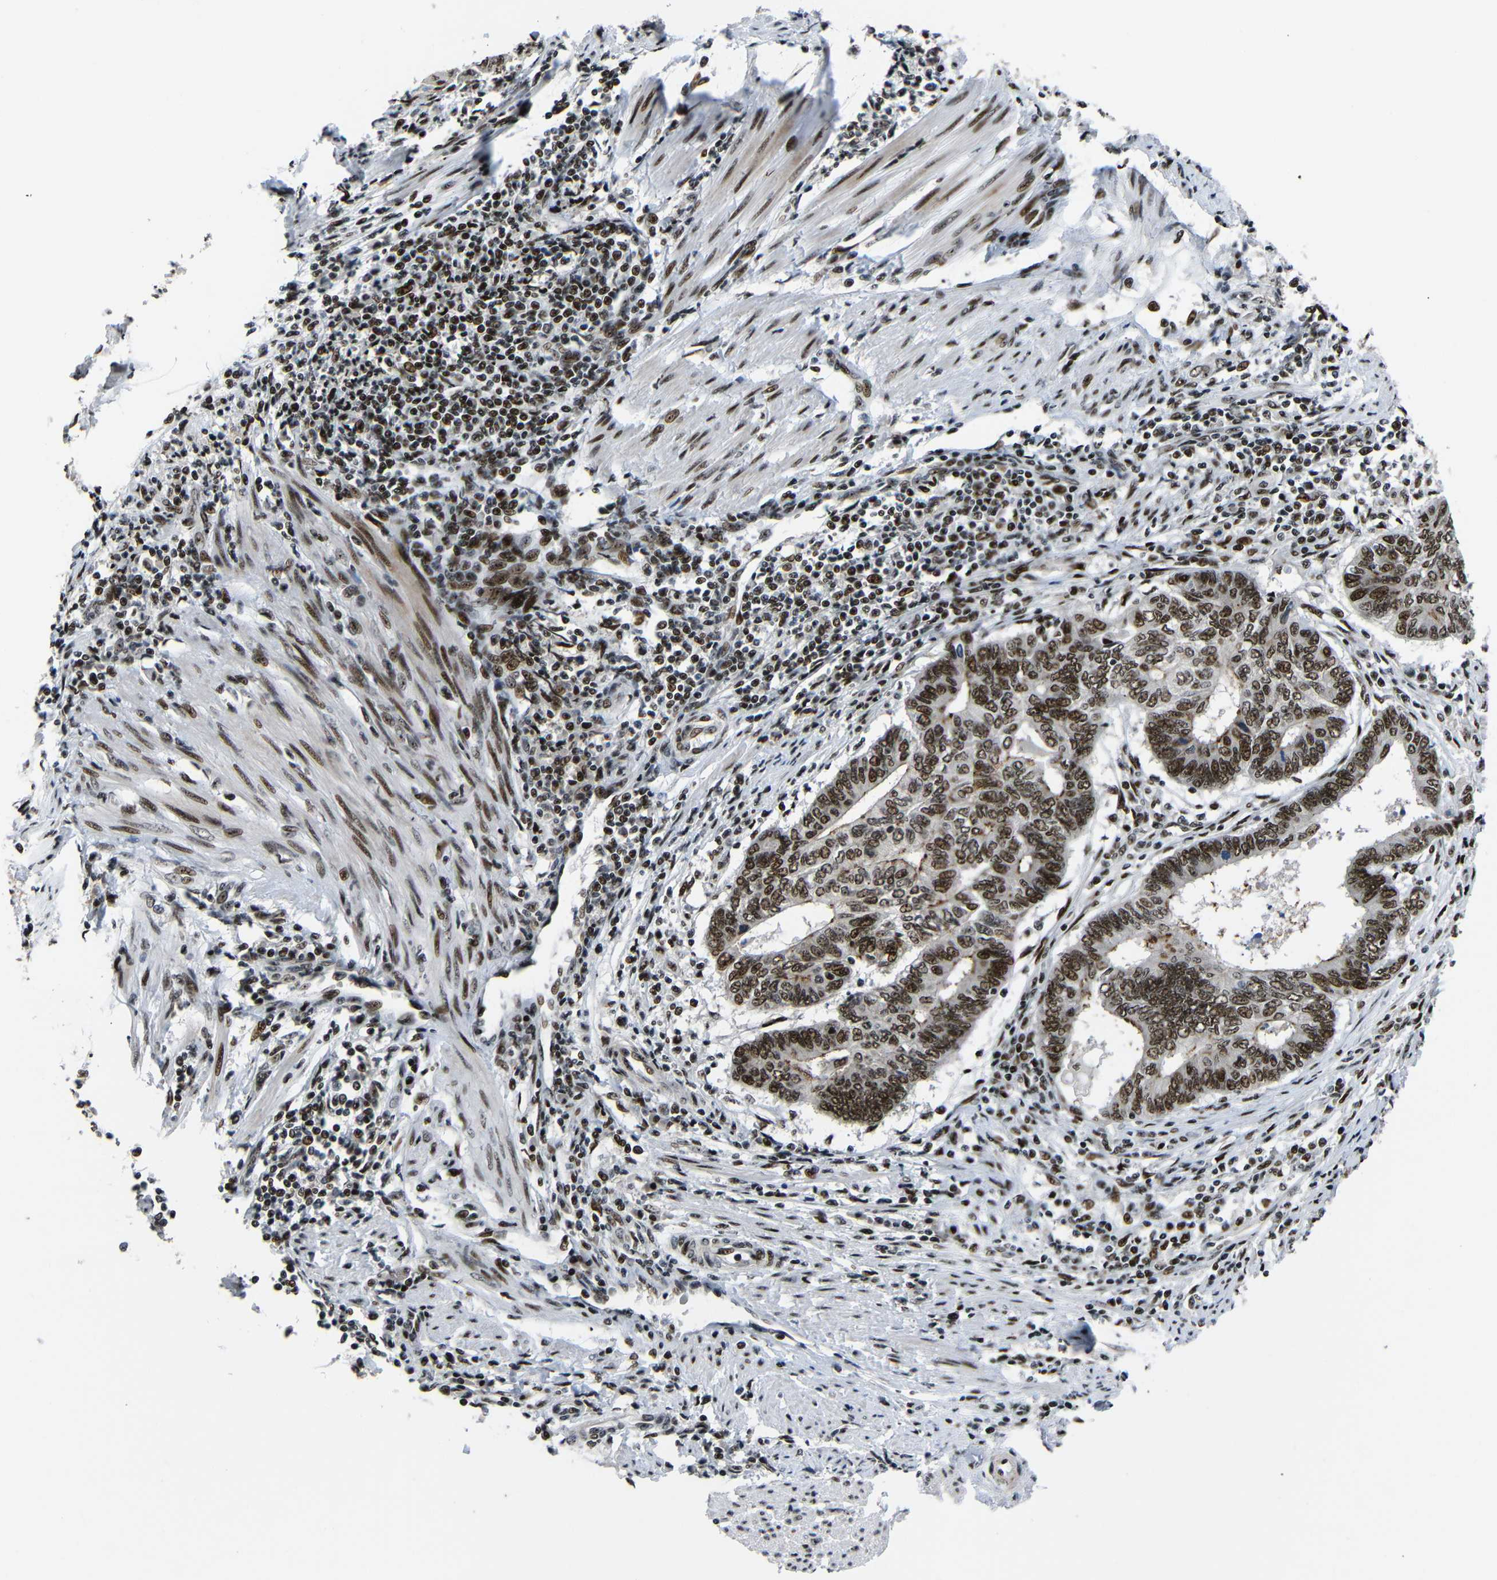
{"staining": {"intensity": "strong", "quantity": ">75%", "location": "nuclear"}, "tissue": "endometrial cancer", "cell_type": "Tumor cells", "image_type": "cancer", "snomed": [{"axis": "morphology", "description": "Adenocarcinoma, NOS"}, {"axis": "topography", "description": "Uterus"}, {"axis": "topography", "description": "Endometrium"}], "caption": "Immunohistochemistry (IHC) (DAB (3,3'-diaminobenzidine)) staining of human endometrial cancer exhibits strong nuclear protein positivity in about >75% of tumor cells.", "gene": "SETDB2", "patient": {"sex": "female", "age": 70}}